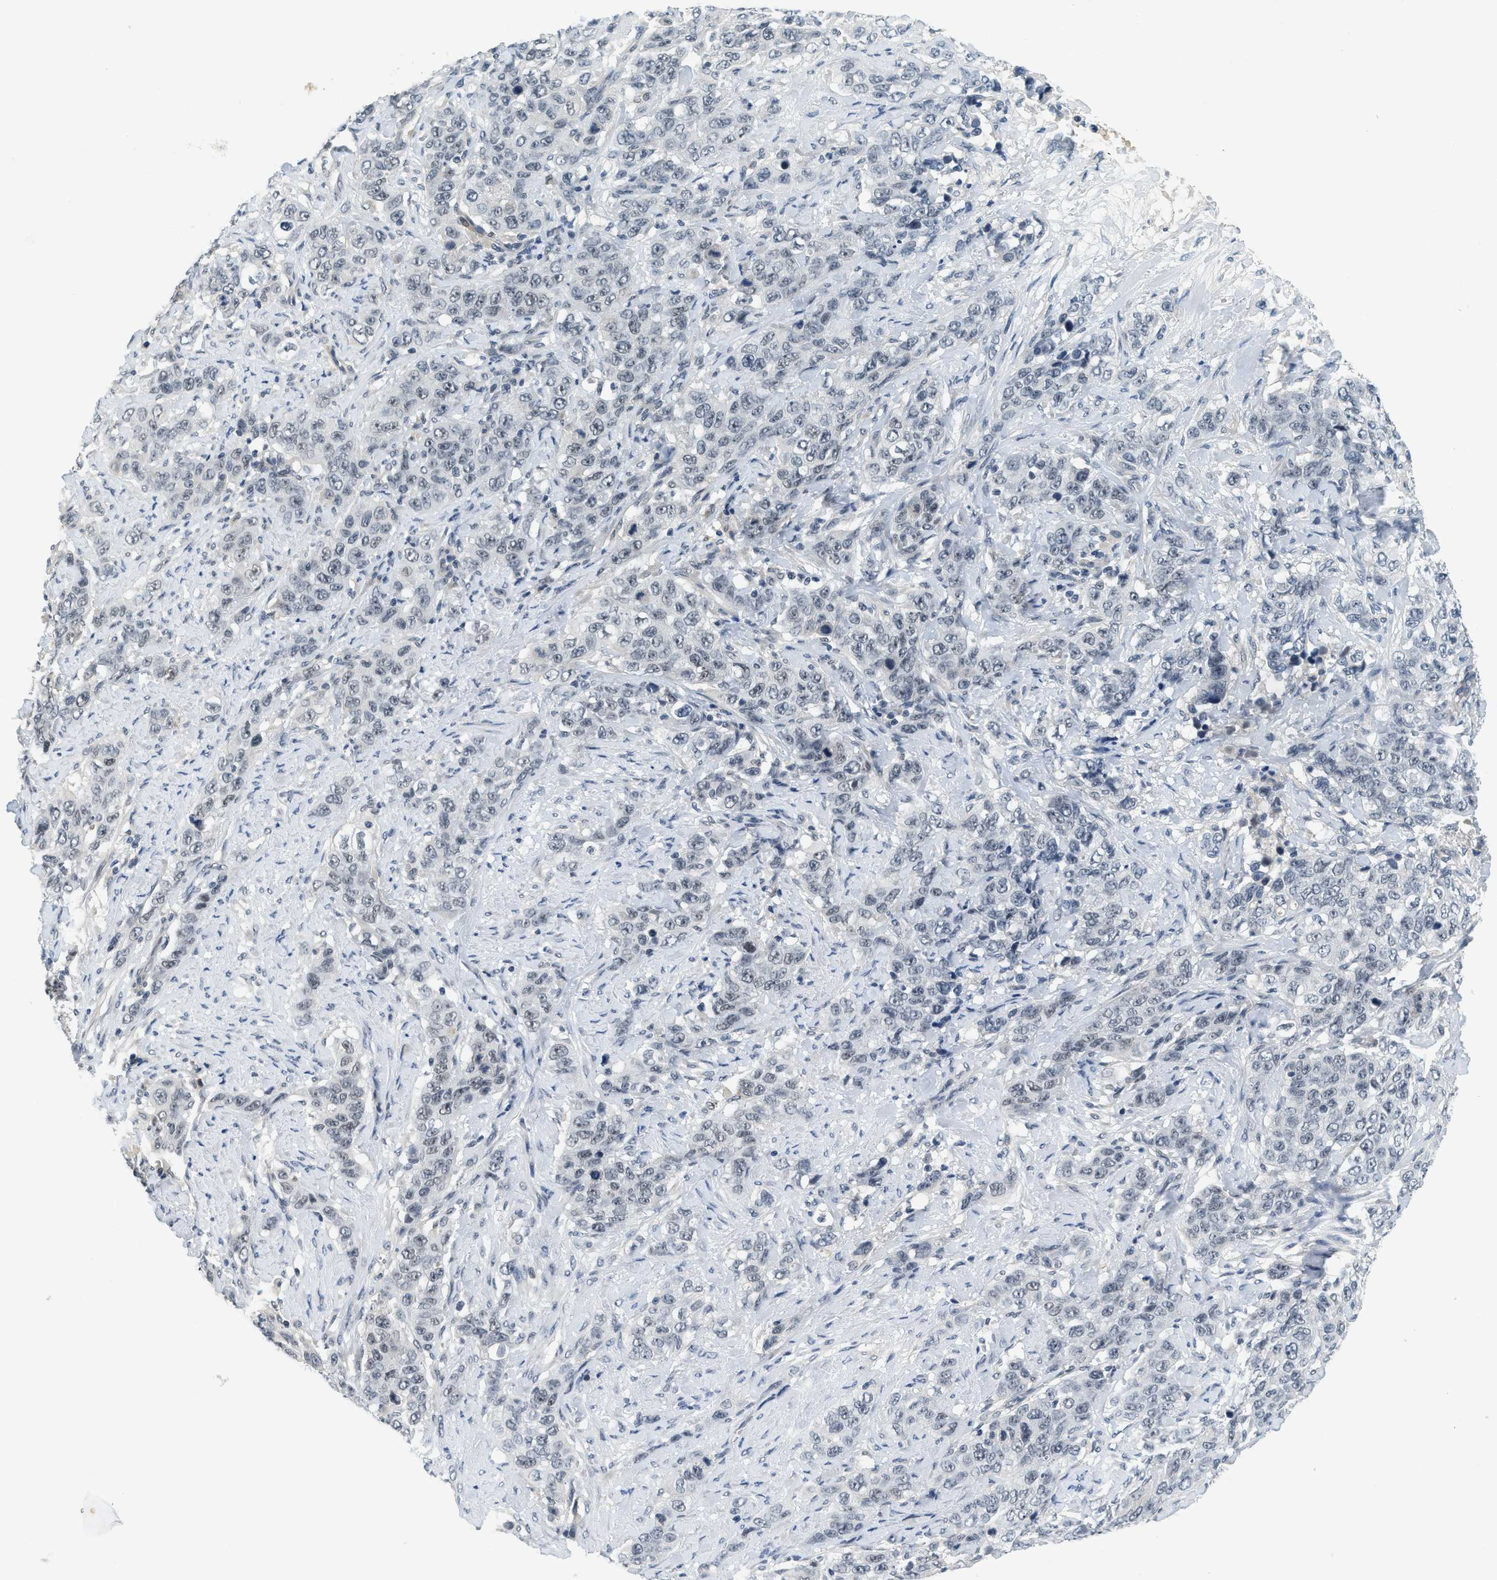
{"staining": {"intensity": "weak", "quantity": "25%-75%", "location": "nuclear"}, "tissue": "stomach cancer", "cell_type": "Tumor cells", "image_type": "cancer", "snomed": [{"axis": "morphology", "description": "Adenocarcinoma, NOS"}, {"axis": "topography", "description": "Stomach"}], "caption": "The photomicrograph shows staining of stomach cancer, revealing weak nuclear protein positivity (brown color) within tumor cells.", "gene": "MZF1", "patient": {"sex": "male", "age": 48}}